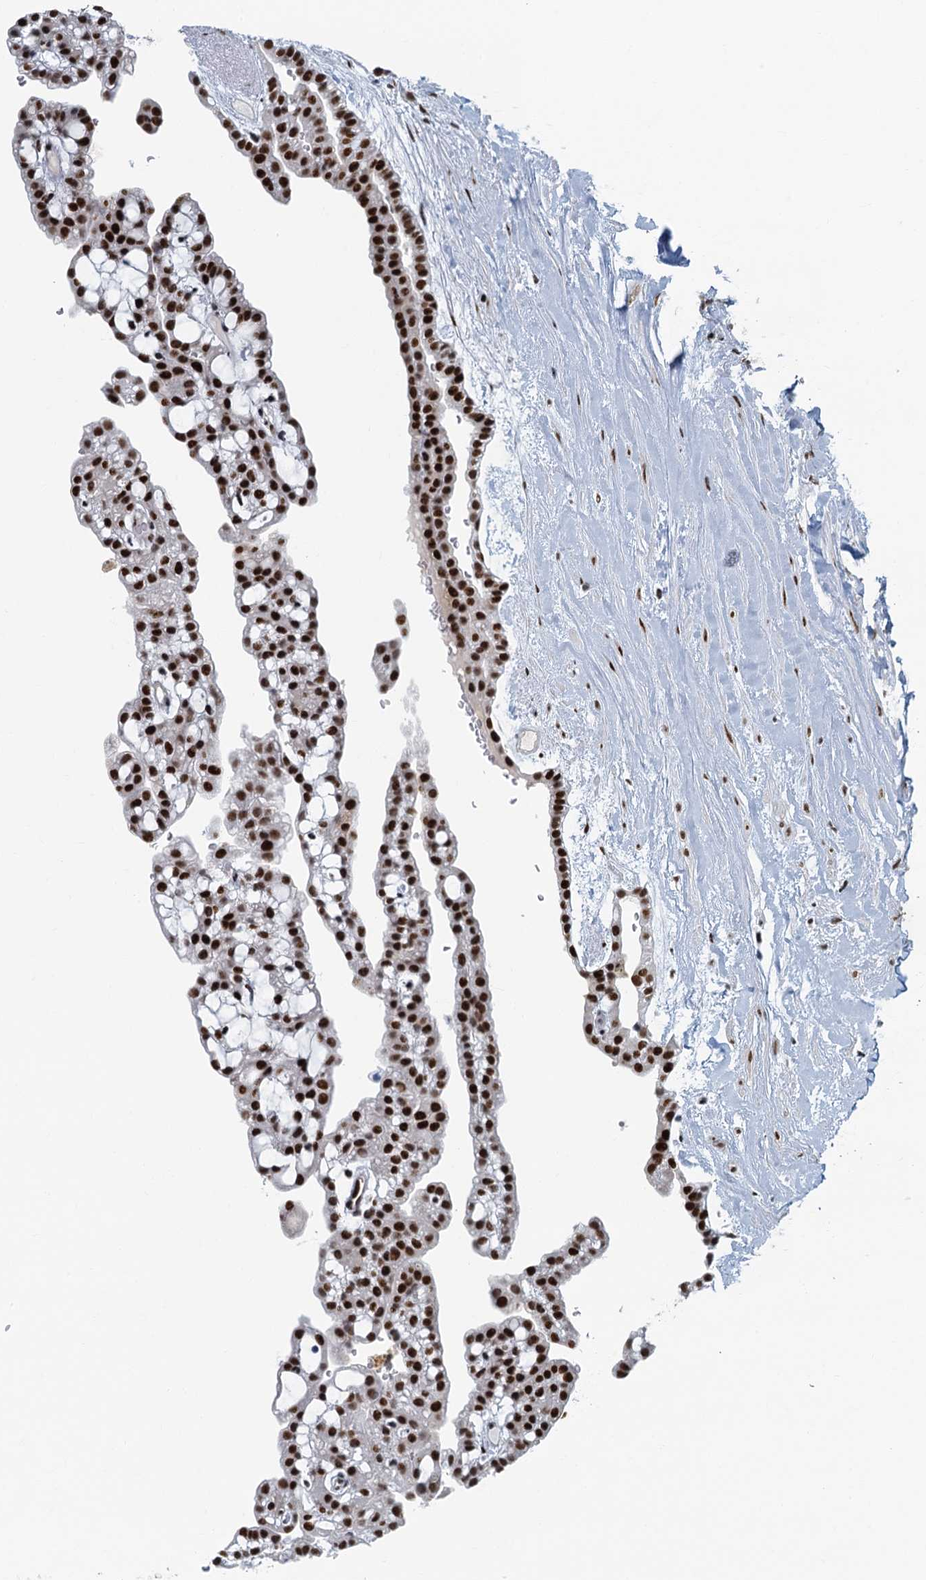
{"staining": {"intensity": "strong", "quantity": ">75%", "location": "nuclear"}, "tissue": "renal cancer", "cell_type": "Tumor cells", "image_type": "cancer", "snomed": [{"axis": "morphology", "description": "Adenocarcinoma, NOS"}, {"axis": "topography", "description": "Kidney"}], "caption": "Immunohistochemical staining of adenocarcinoma (renal) exhibits high levels of strong nuclear protein staining in approximately >75% of tumor cells. Nuclei are stained in blue.", "gene": "TTLL9", "patient": {"sex": "male", "age": 63}}